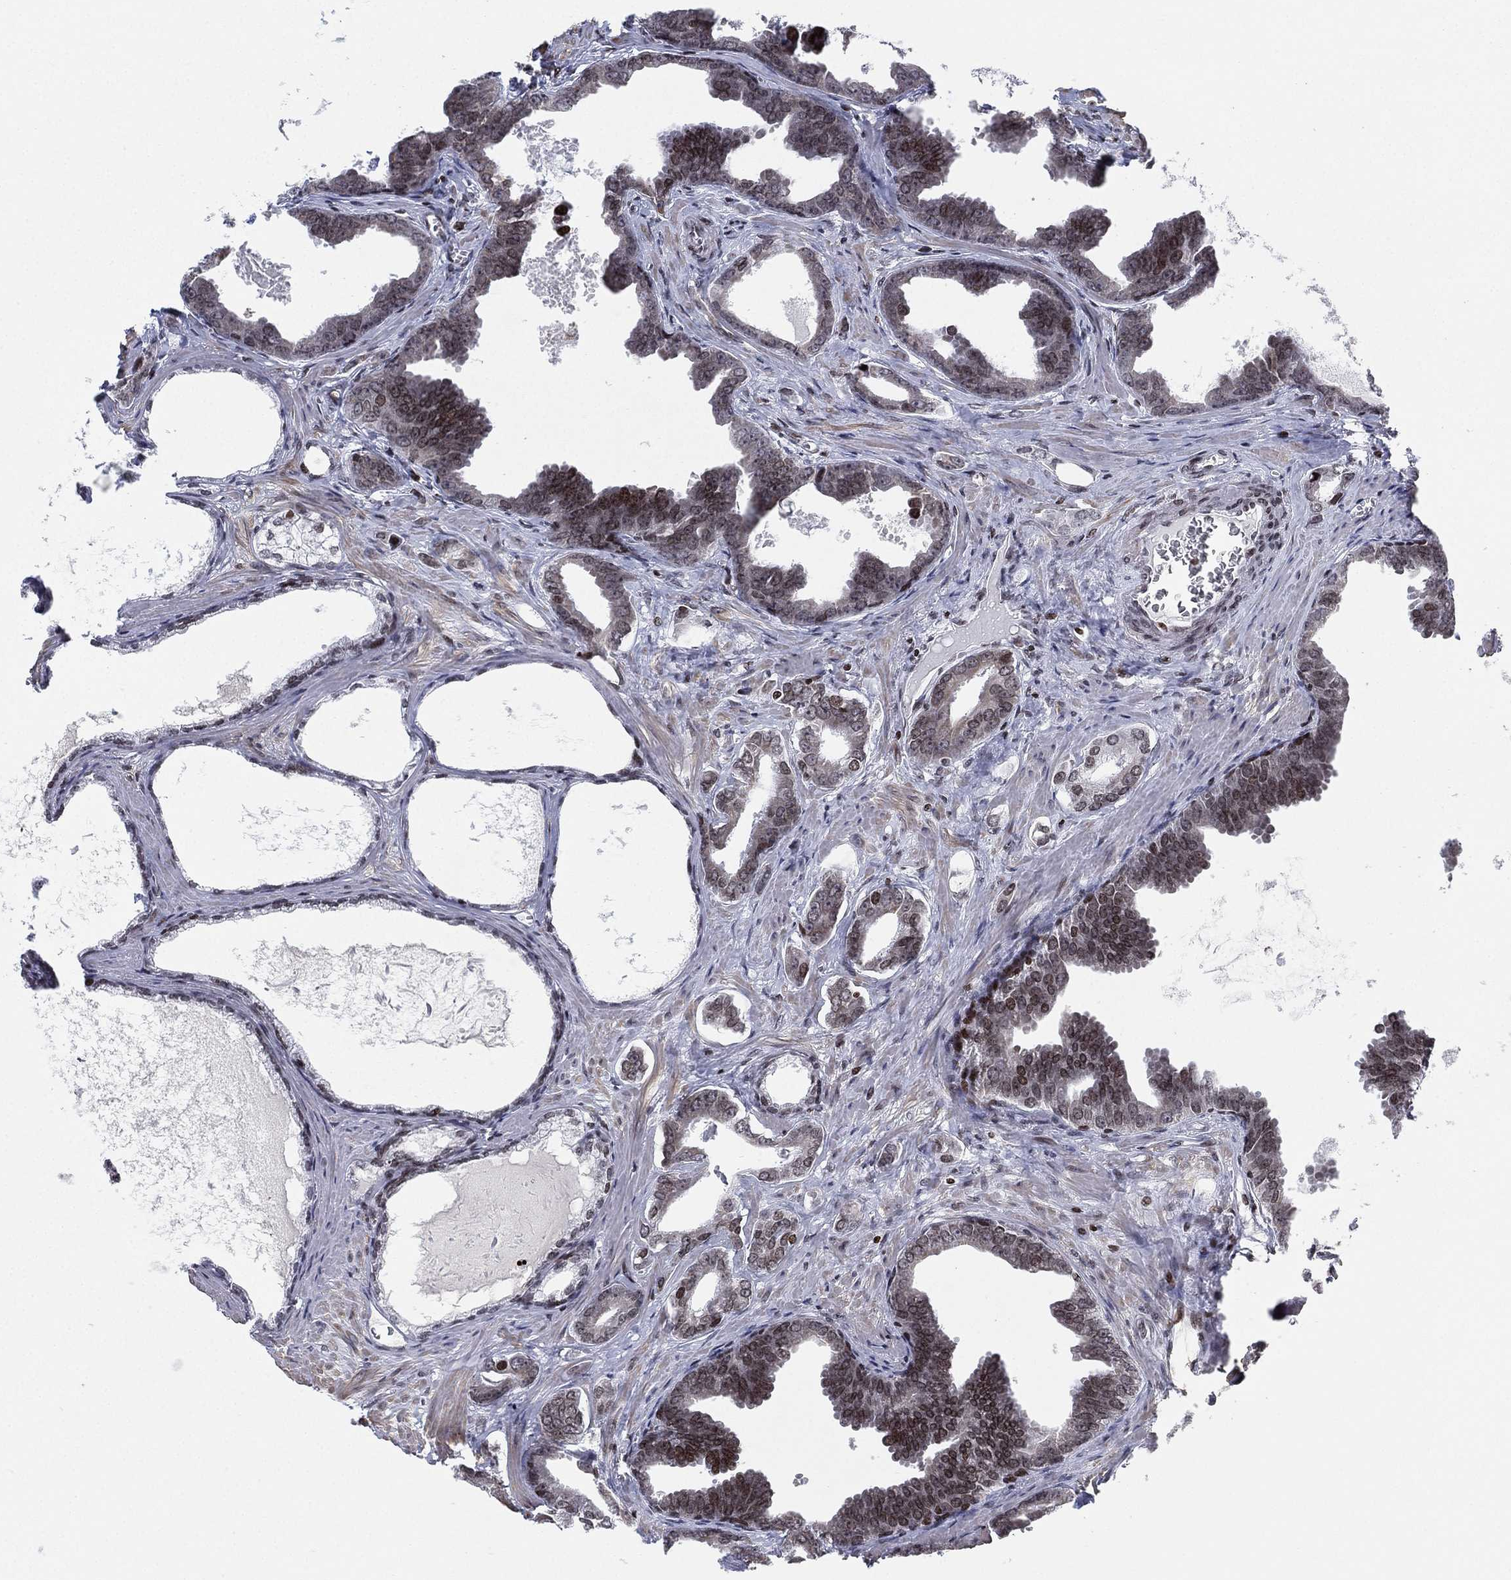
{"staining": {"intensity": "moderate", "quantity": "25%-75%", "location": "nuclear"}, "tissue": "prostate cancer", "cell_type": "Tumor cells", "image_type": "cancer", "snomed": [{"axis": "morphology", "description": "Adenocarcinoma, NOS"}, {"axis": "topography", "description": "Prostate"}], "caption": "The immunohistochemical stain shows moderate nuclear expression in tumor cells of adenocarcinoma (prostate) tissue.", "gene": "MFSD14A", "patient": {"sex": "male", "age": 66}}